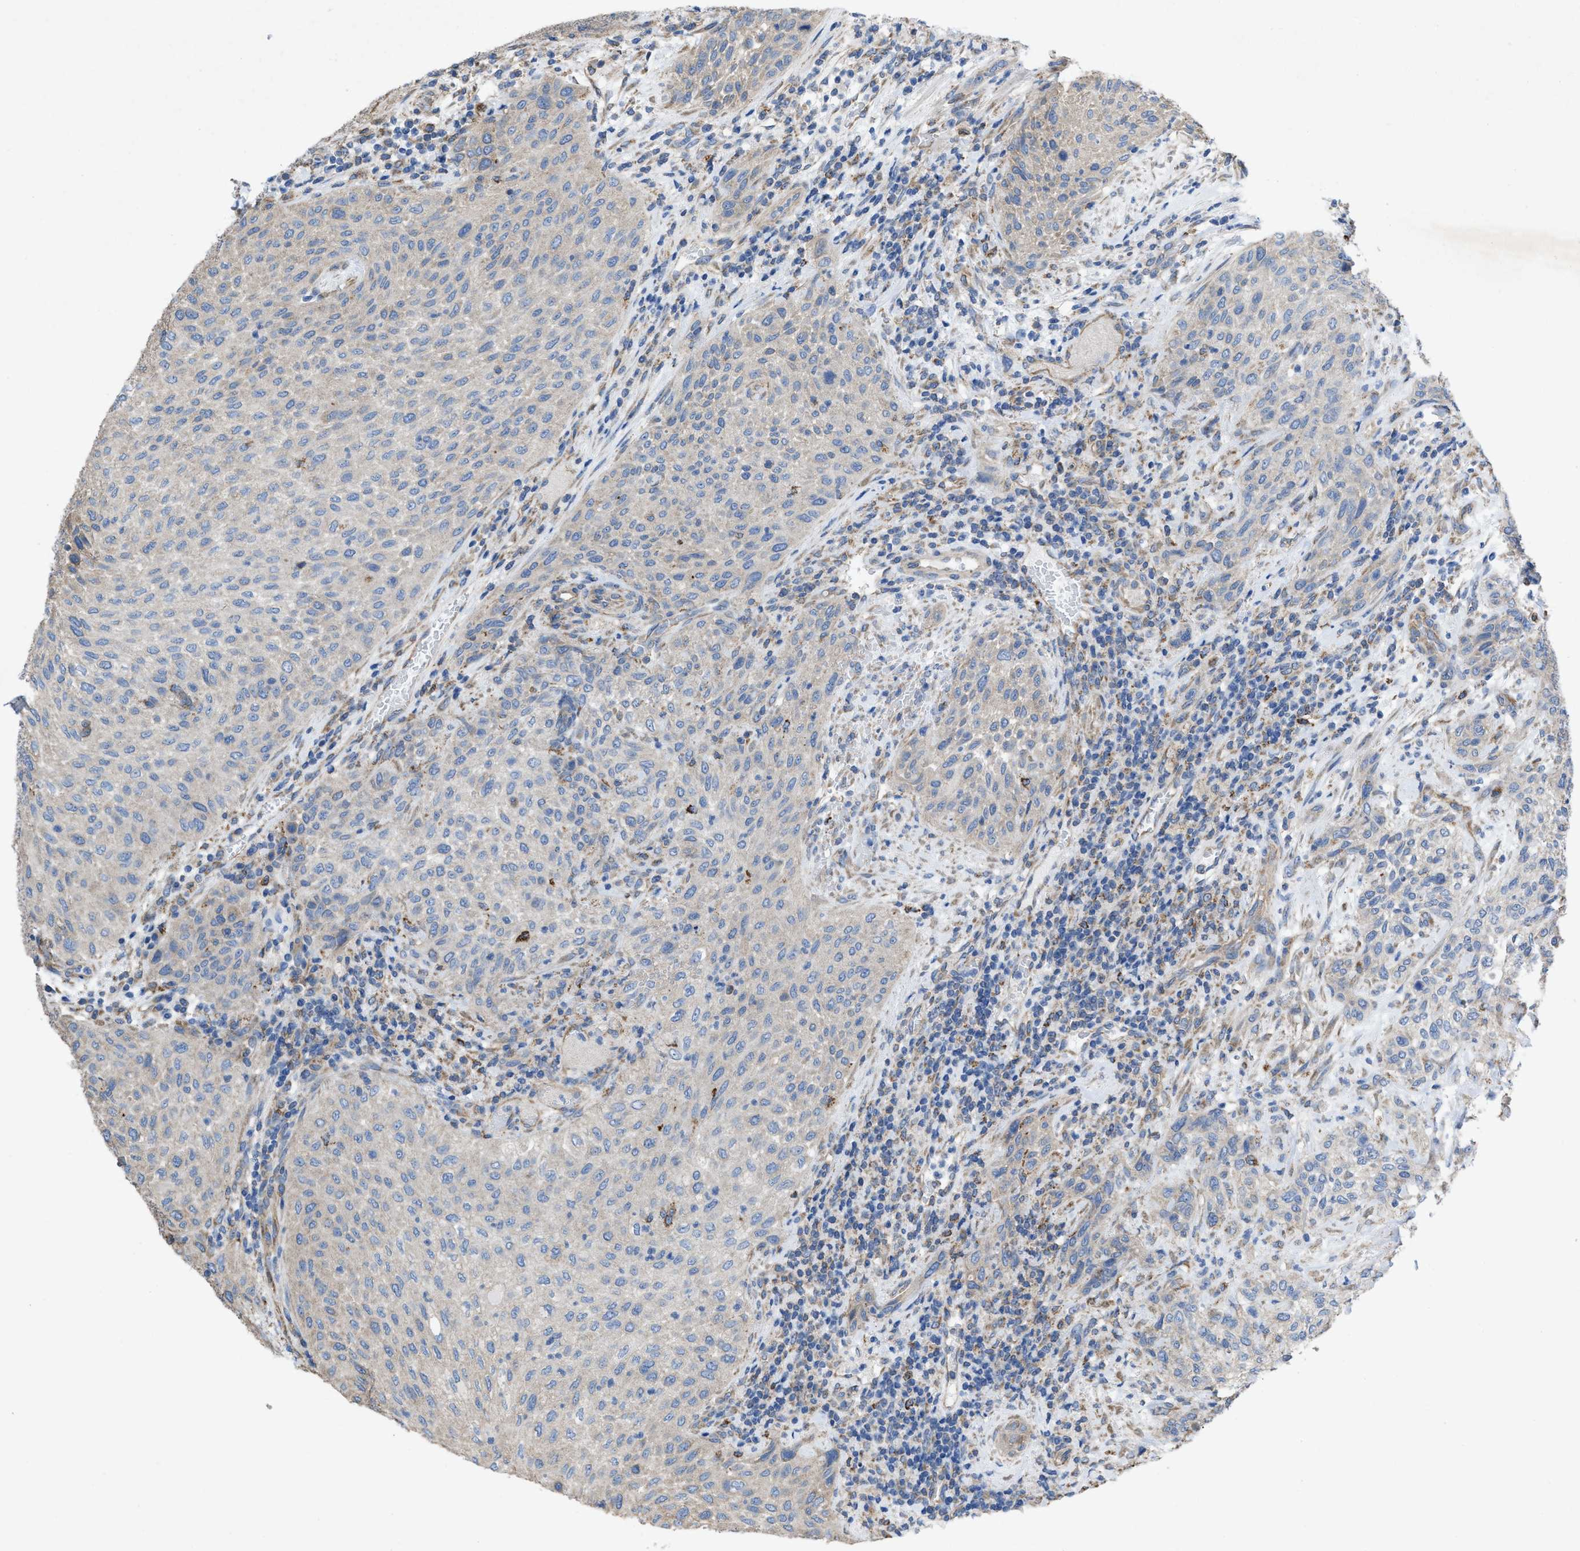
{"staining": {"intensity": "weak", "quantity": "25%-75%", "location": "cytoplasmic/membranous"}, "tissue": "urothelial cancer", "cell_type": "Tumor cells", "image_type": "cancer", "snomed": [{"axis": "morphology", "description": "Urothelial carcinoma, Low grade"}, {"axis": "morphology", "description": "Urothelial carcinoma, High grade"}, {"axis": "topography", "description": "Urinary bladder"}], "caption": "IHC of high-grade urothelial carcinoma demonstrates low levels of weak cytoplasmic/membranous positivity in approximately 25%-75% of tumor cells.", "gene": "DOLPP1", "patient": {"sex": "male", "age": 35}}